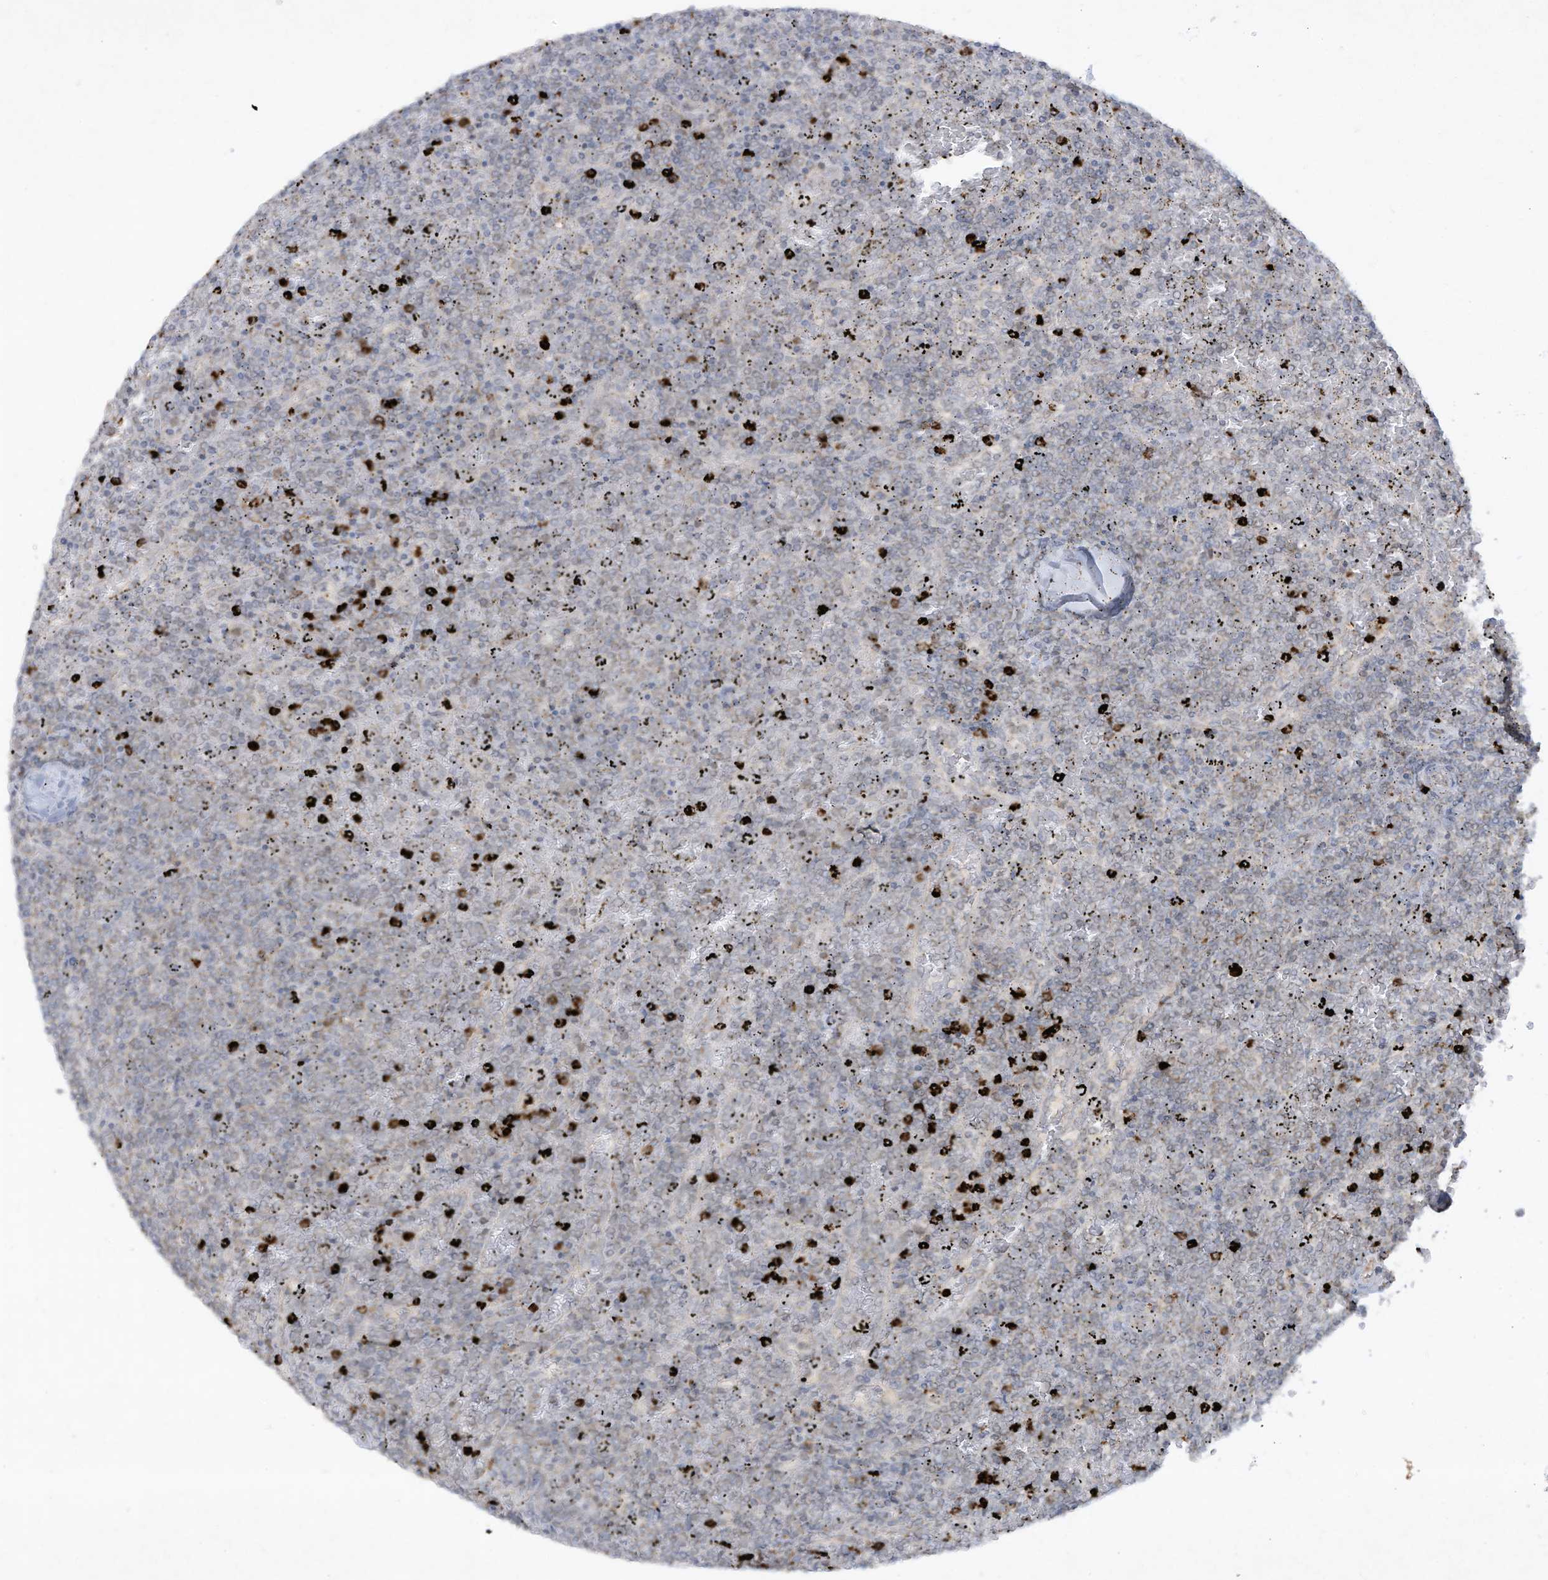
{"staining": {"intensity": "negative", "quantity": "none", "location": "none"}, "tissue": "lymphoma", "cell_type": "Tumor cells", "image_type": "cancer", "snomed": [{"axis": "morphology", "description": "Malignant lymphoma, non-Hodgkin's type, Low grade"}, {"axis": "topography", "description": "Spleen"}], "caption": "Immunohistochemistry (IHC) of malignant lymphoma, non-Hodgkin's type (low-grade) displays no positivity in tumor cells. Brightfield microscopy of immunohistochemistry (IHC) stained with DAB (brown) and hematoxylin (blue), captured at high magnification.", "gene": "CHRNA4", "patient": {"sex": "female", "age": 77}}